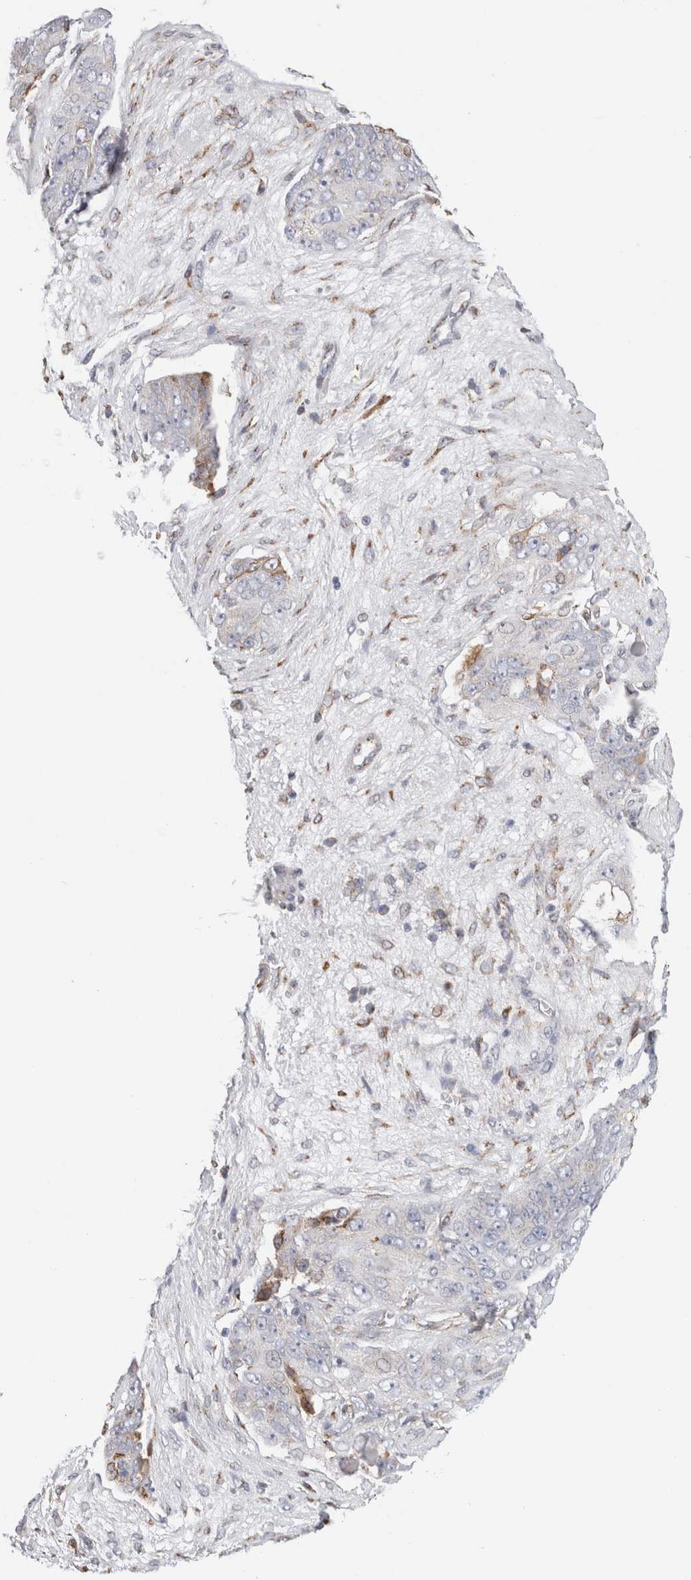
{"staining": {"intensity": "weak", "quantity": "<25%", "location": "cytoplasmic/membranous"}, "tissue": "ovarian cancer", "cell_type": "Tumor cells", "image_type": "cancer", "snomed": [{"axis": "morphology", "description": "Carcinoma, endometroid"}, {"axis": "topography", "description": "Ovary"}], "caption": "Image shows no significant protein positivity in tumor cells of ovarian cancer (endometroid carcinoma). (Stains: DAB IHC with hematoxylin counter stain, Microscopy: brightfield microscopy at high magnification).", "gene": "MCFD2", "patient": {"sex": "female", "age": 51}}